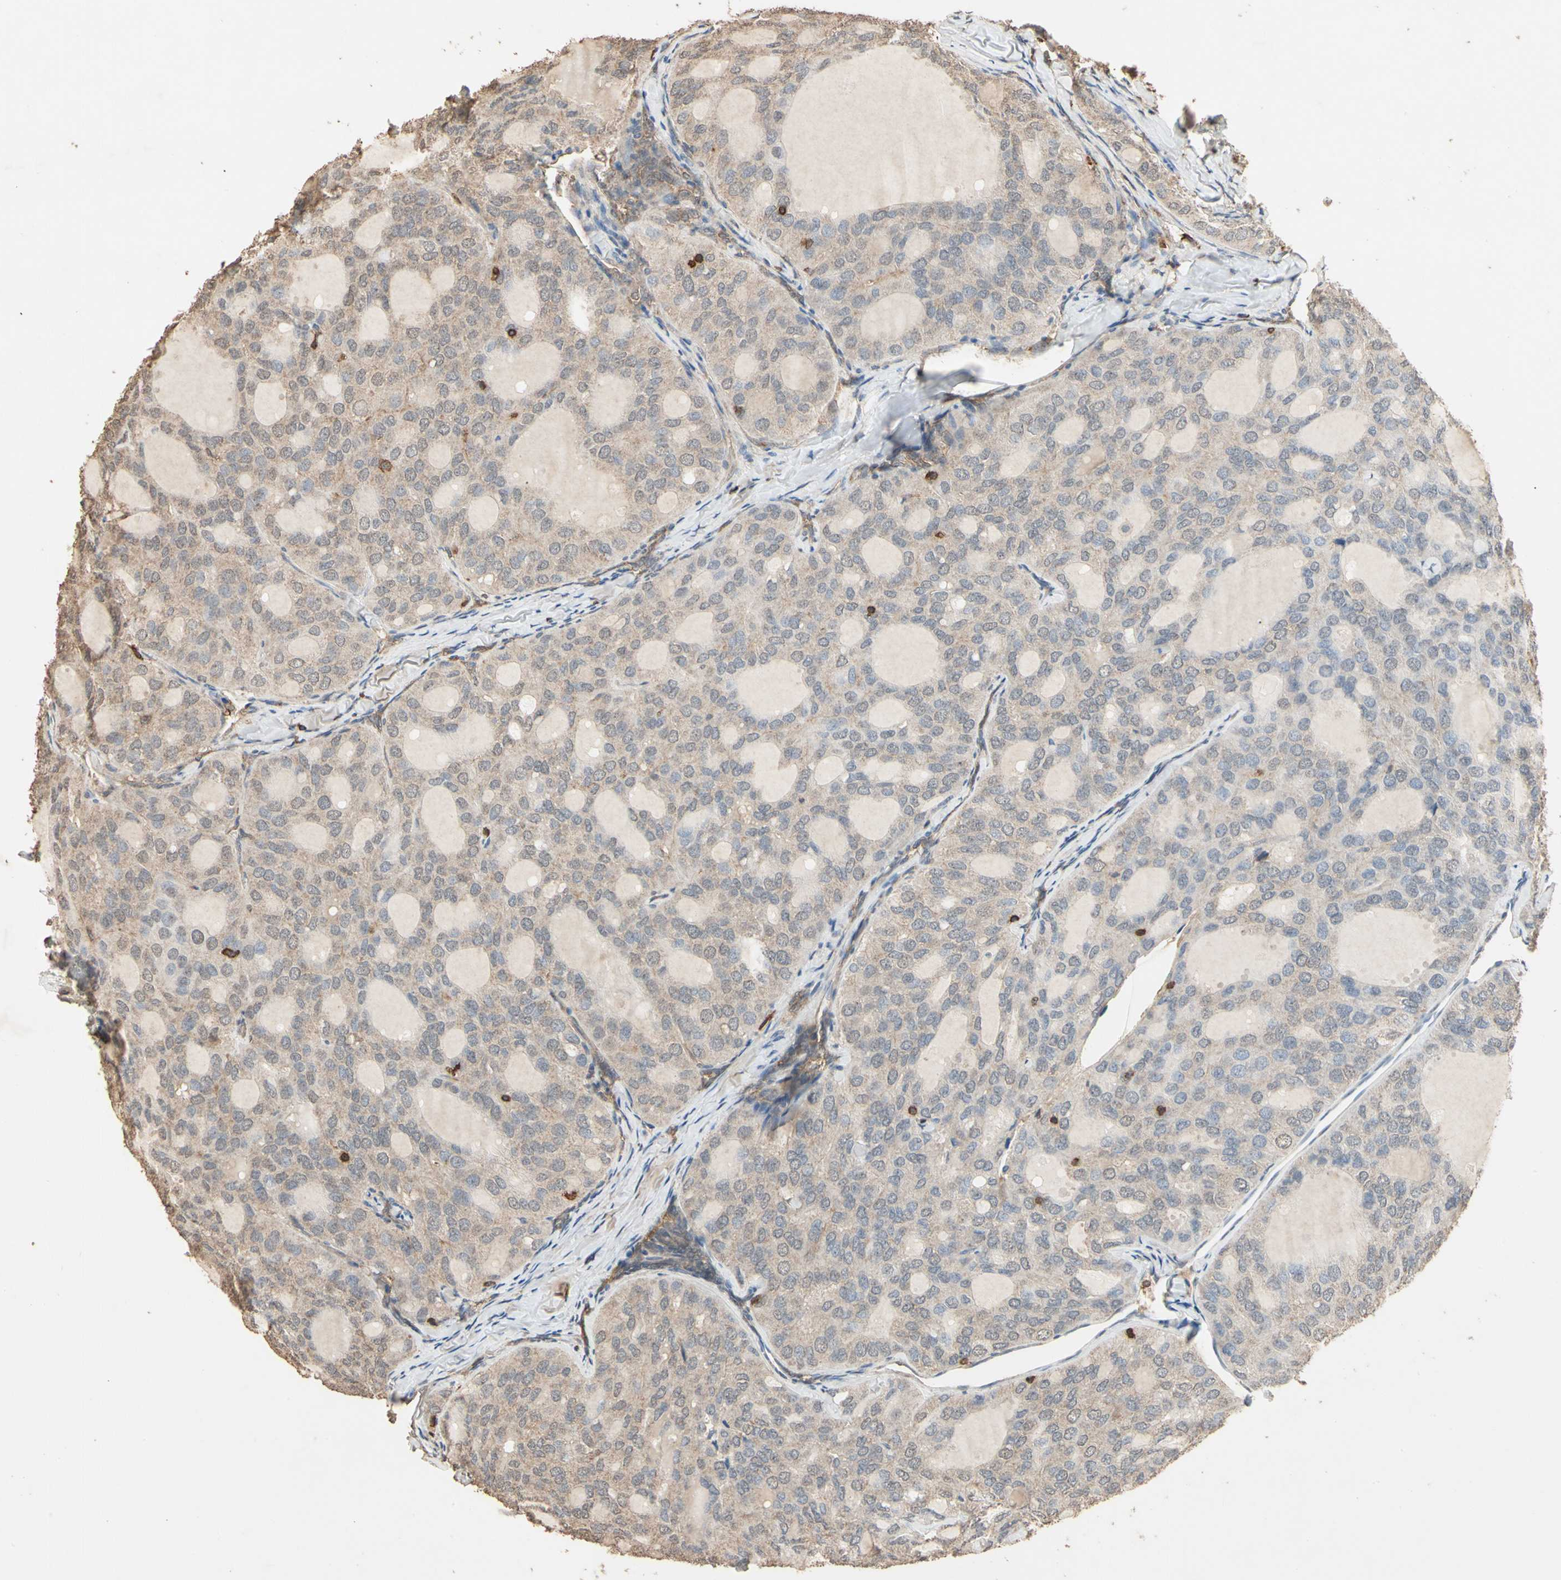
{"staining": {"intensity": "weak", "quantity": ">75%", "location": "cytoplasmic/membranous"}, "tissue": "thyroid cancer", "cell_type": "Tumor cells", "image_type": "cancer", "snomed": [{"axis": "morphology", "description": "Follicular adenoma carcinoma, NOS"}, {"axis": "topography", "description": "Thyroid gland"}], "caption": "This is an image of immunohistochemistry (IHC) staining of follicular adenoma carcinoma (thyroid), which shows weak expression in the cytoplasmic/membranous of tumor cells.", "gene": "MAP3K10", "patient": {"sex": "male", "age": 75}}